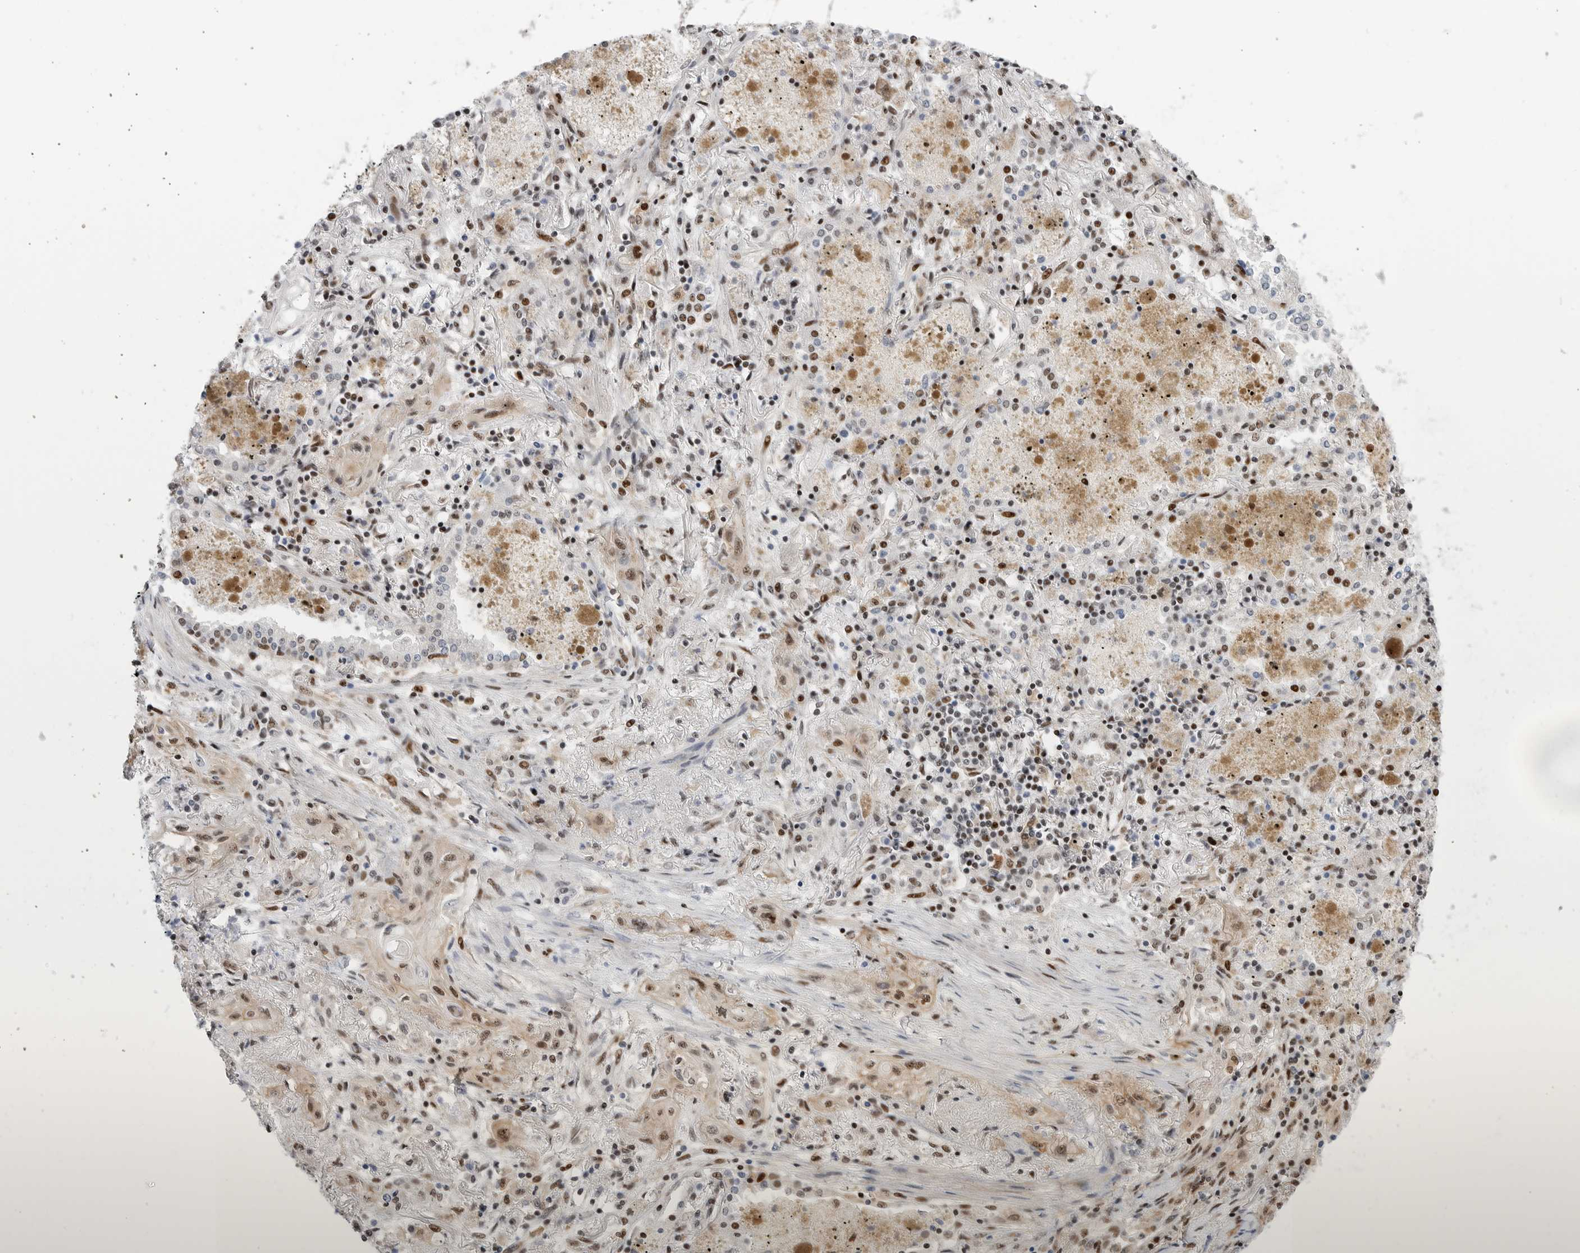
{"staining": {"intensity": "moderate", "quantity": ">75%", "location": "nuclear"}, "tissue": "lung cancer", "cell_type": "Tumor cells", "image_type": "cancer", "snomed": [{"axis": "morphology", "description": "Squamous cell carcinoma, NOS"}, {"axis": "topography", "description": "Lung"}], "caption": "A histopathology image of human squamous cell carcinoma (lung) stained for a protein exhibits moderate nuclear brown staining in tumor cells.", "gene": "GPATCH2", "patient": {"sex": "female", "age": 47}}